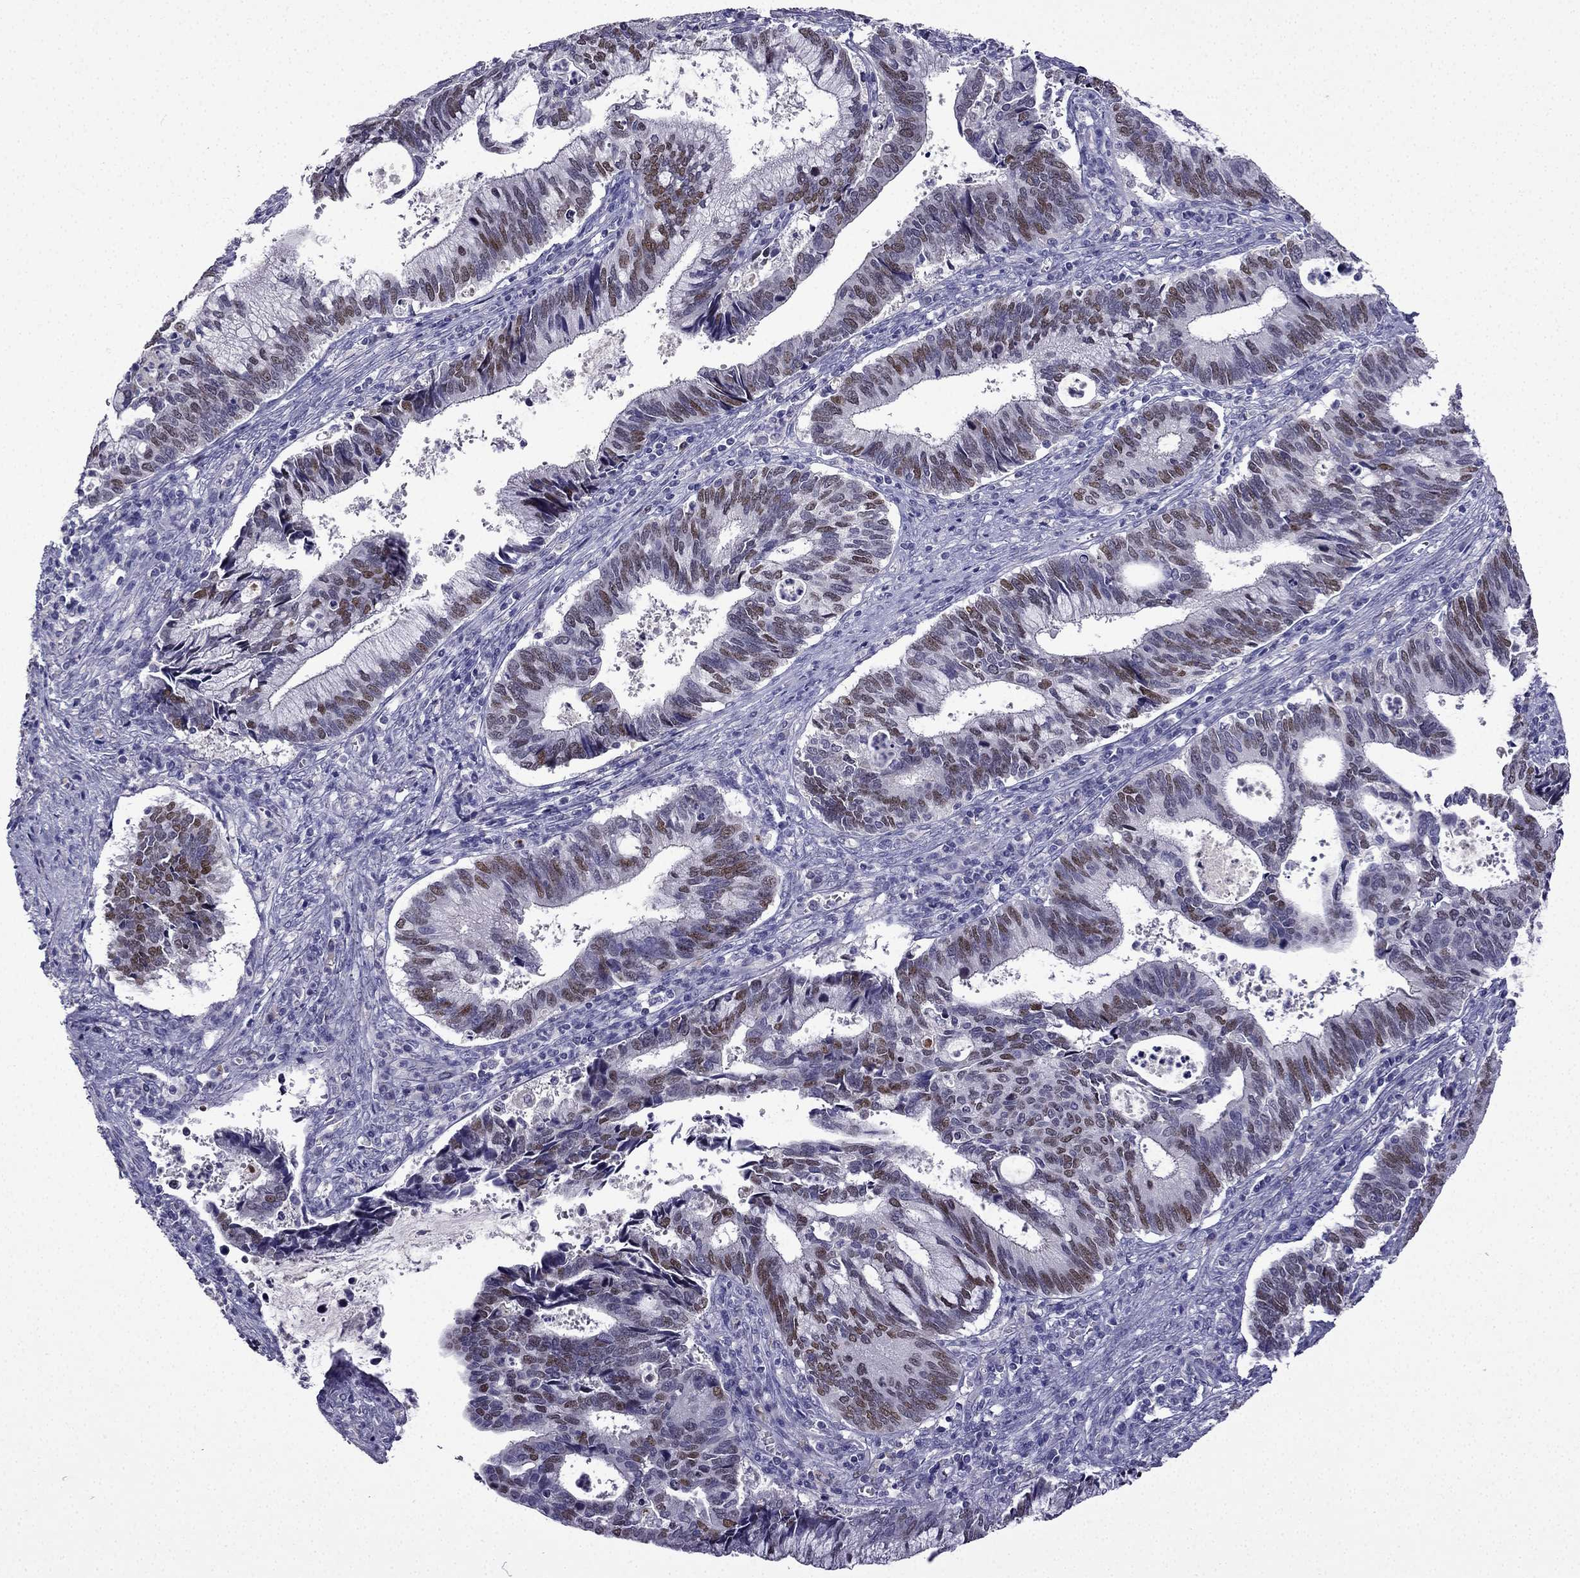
{"staining": {"intensity": "moderate", "quantity": "25%-75%", "location": "nuclear"}, "tissue": "cervical cancer", "cell_type": "Tumor cells", "image_type": "cancer", "snomed": [{"axis": "morphology", "description": "Adenocarcinoma, NOS"}, {"axis": "topography", "description": "Cervix"}], "caption": "DAB immunohistochemical staining of cervical cancer (adenocarcinoma) demonstrates moderate nuclear protein staining in approximately 25%-75% of tumor cells.", "gene": "UHRF1", "patient": {"sex": "female", "age": 42}}